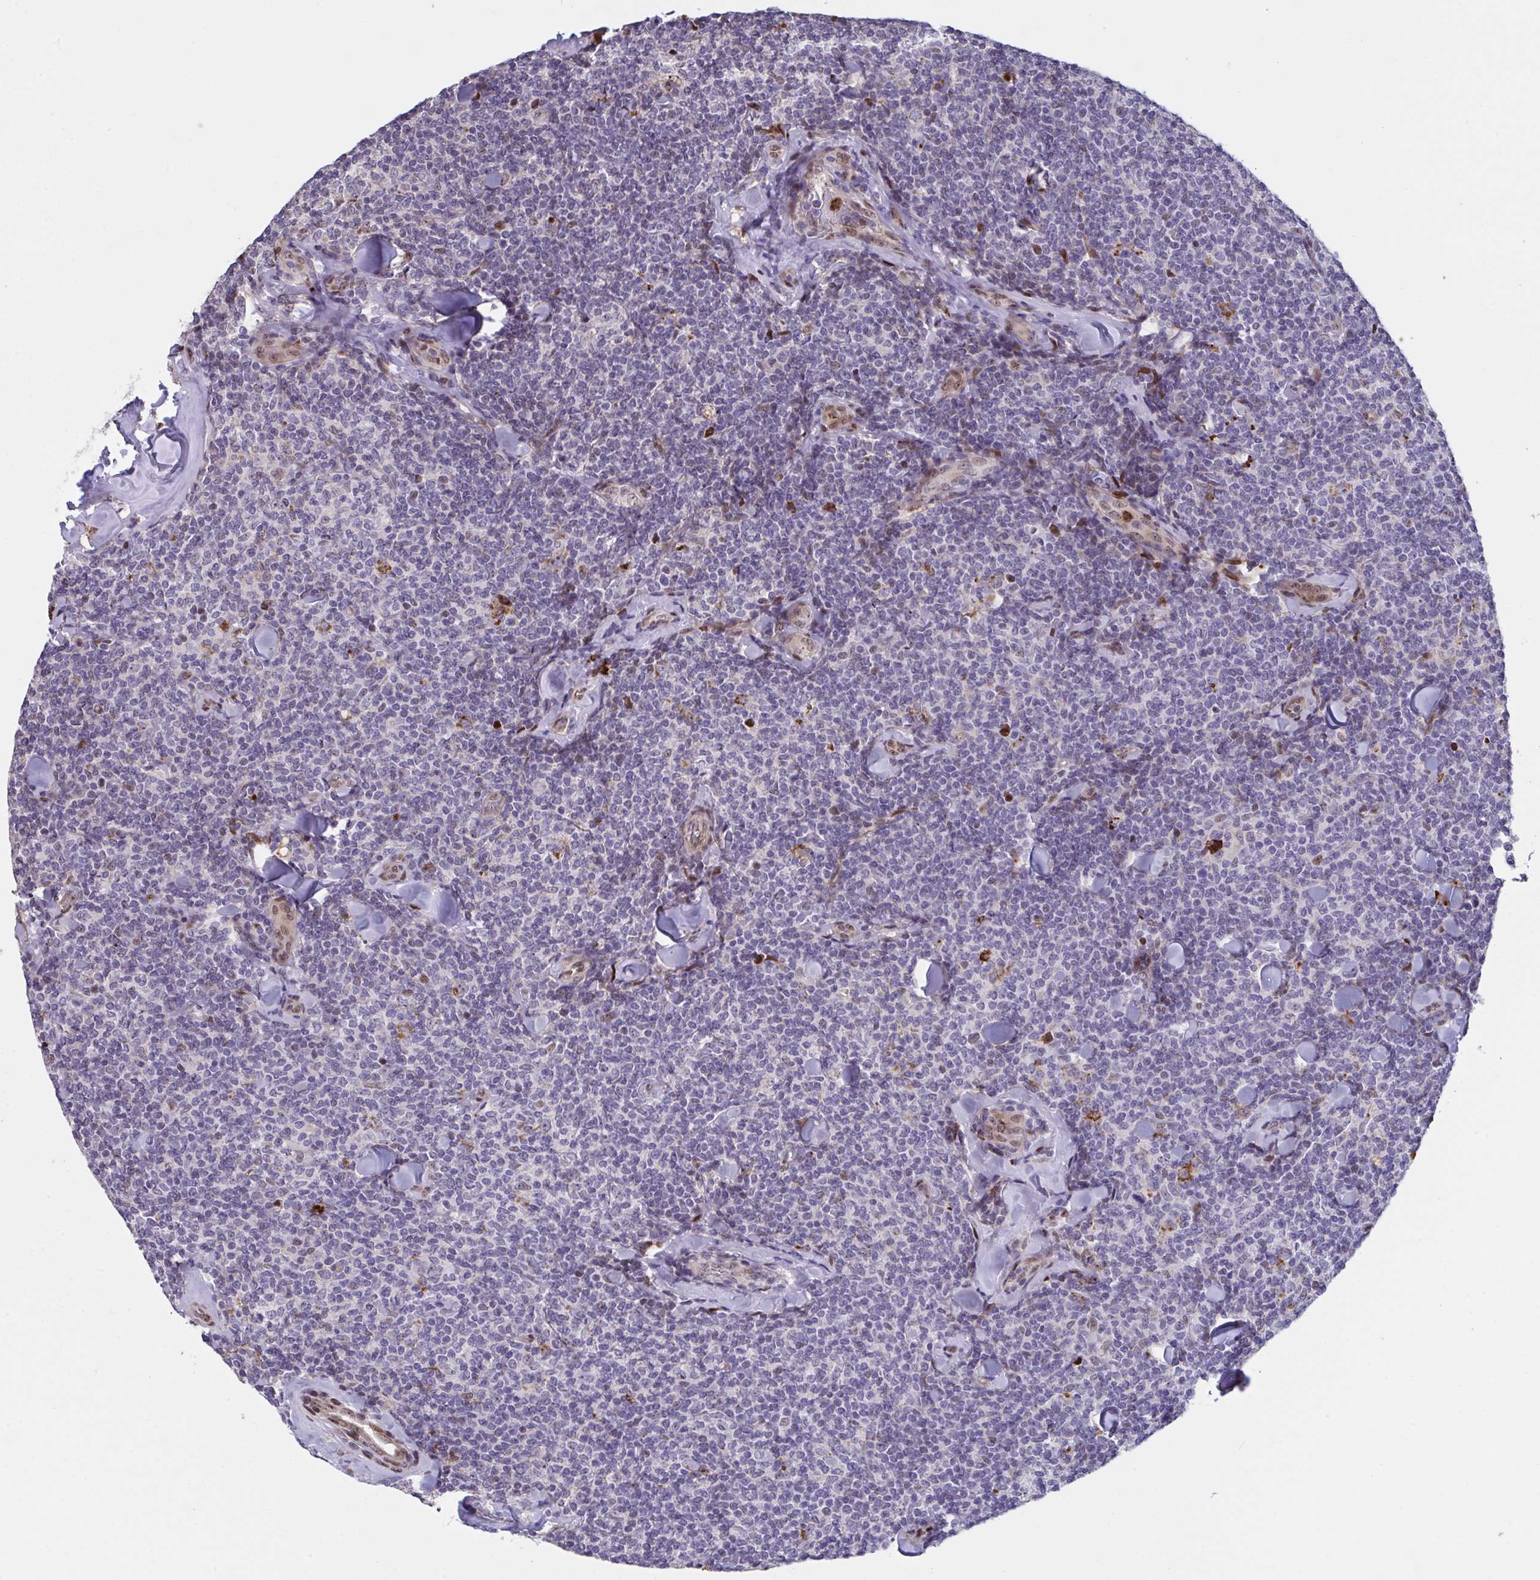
{"staining": {"intensity": "negative", "quantity": "none", "location": "none"}, "tissue": "lymphoma", "cell_type": "Tumor cells", "image_type": "cancer", "snomed": [{"axis": "morphology", "description": "Malignant lymphoma, non-Hodgkin's type, Low grade"}, {"axis": "topography", "description": "Lymph node"}], "caption": "This is a histopathology image of immunohistochemistry staining of malignant lymphoma, non-Hodgkin's type (low-grade), which shows no staining in tumor cells.", "gene": "PELI2", "patient": {"sex": "female", "age": 56}}